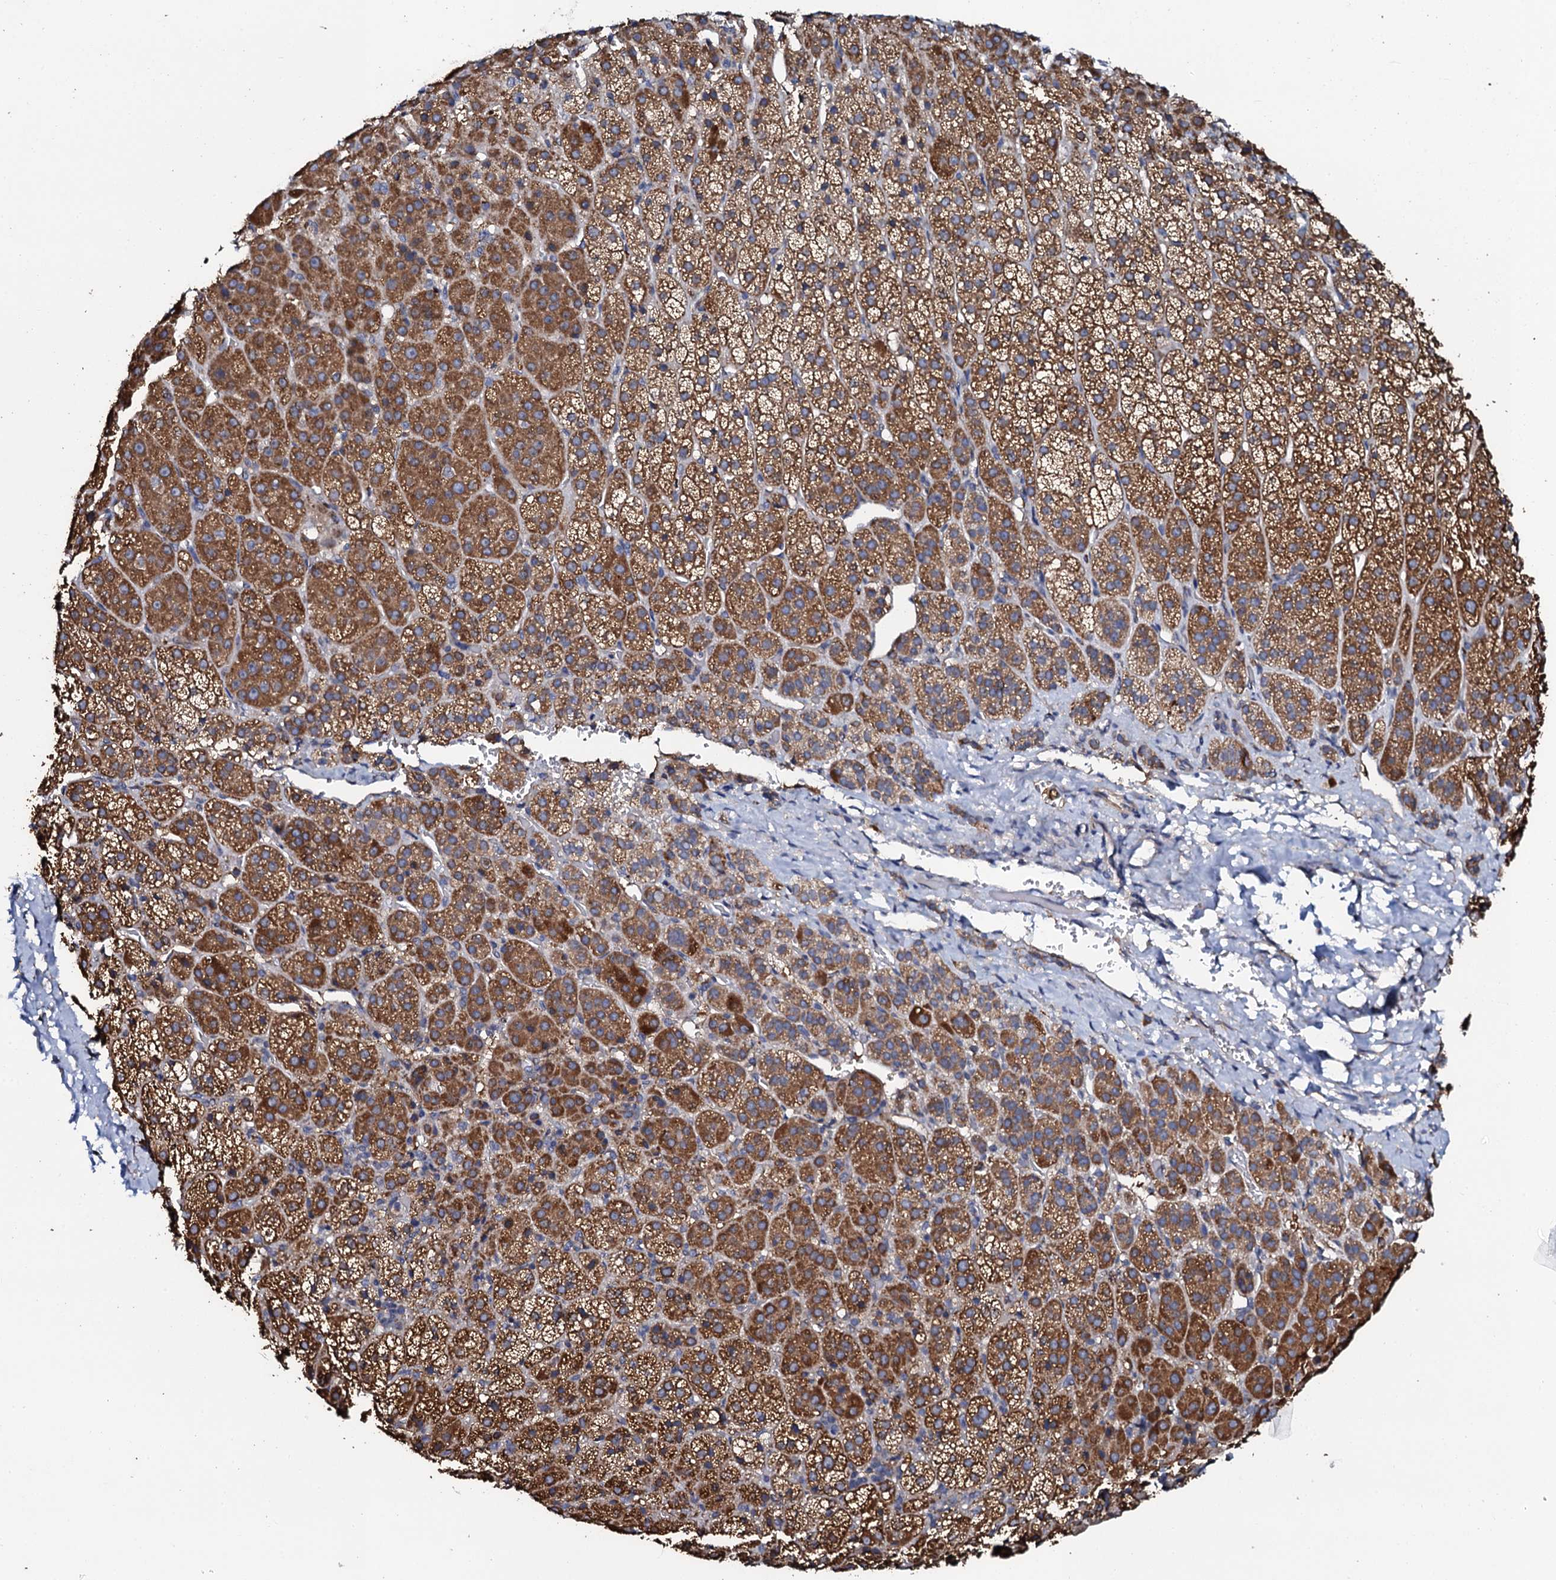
{"staining": {"intensity": "moderate", "quantity": ">75%", "location": "cytoplasmic/membranous"}, "tissue": "adrenal gland", "cell_type": "Glandular cells", "image_type": "normal", "snomed": [{"axis": "morphology", "description": "Normal tissue, NOS"}, {"axis": "topography", "description": "Adrenal gland"}], "caption": "Moderate cytoplasmic/membranous positivity for a protein is identified in approximately >75% of glandular cells of unremarkable adrenal gland using immunohistochemistry.", "gene": "GLCE", "patient": {"sex": "female", "age": 57}}